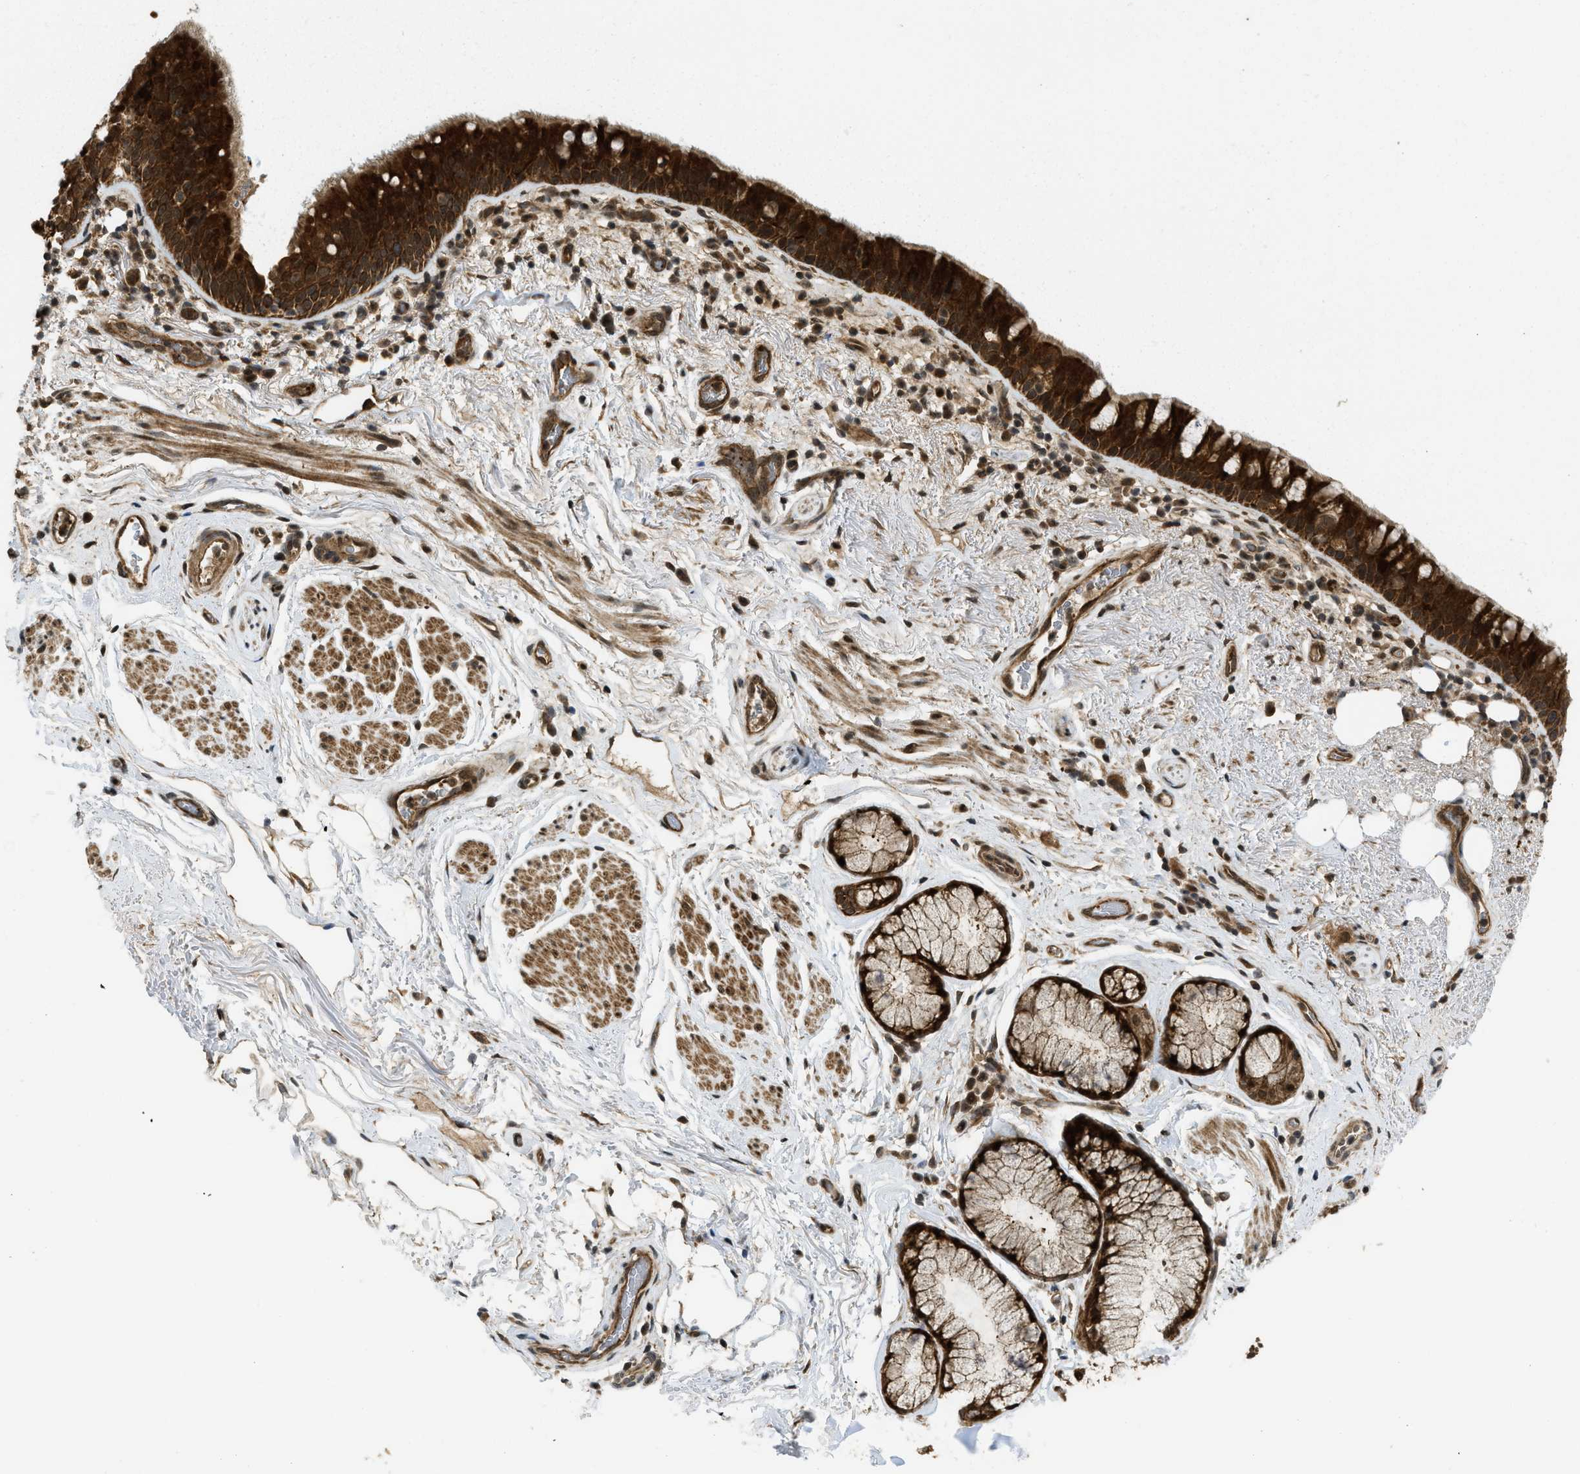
{"staining": {"intensity": "strong", "quantity": ">75%", "location": "cytoplasmic/membranous"}, "tissue": "bronchus", "cell_type": "Respiratory epithelial cells", "image_type": "normal", "snomed": [{"axis": "morphology", "description": "Normal tissue, NOS"}, {"axis": "morphology", "description": "Inflammation, NOS"}, {"axis": "topography", "description": "Cartilage tissue"}, {"axis": "topography", "description": "Bronchus"}], "caption": "High-power microscopy captured an immunohistochemistry (IHC) histopathology image of unremarkable bronchus, revealing strong cytoplasmic/membranous expression in about >75% of respiratory epithelial cells. The staining is performed using DAB (3,3'-diaminobenzidine) brown chromogen to label protein expression. The nuclei are counter-stained blue using hematoxylin.", "gene": "DNAJC28", "patient": {"sex": "male", "age": 77}}